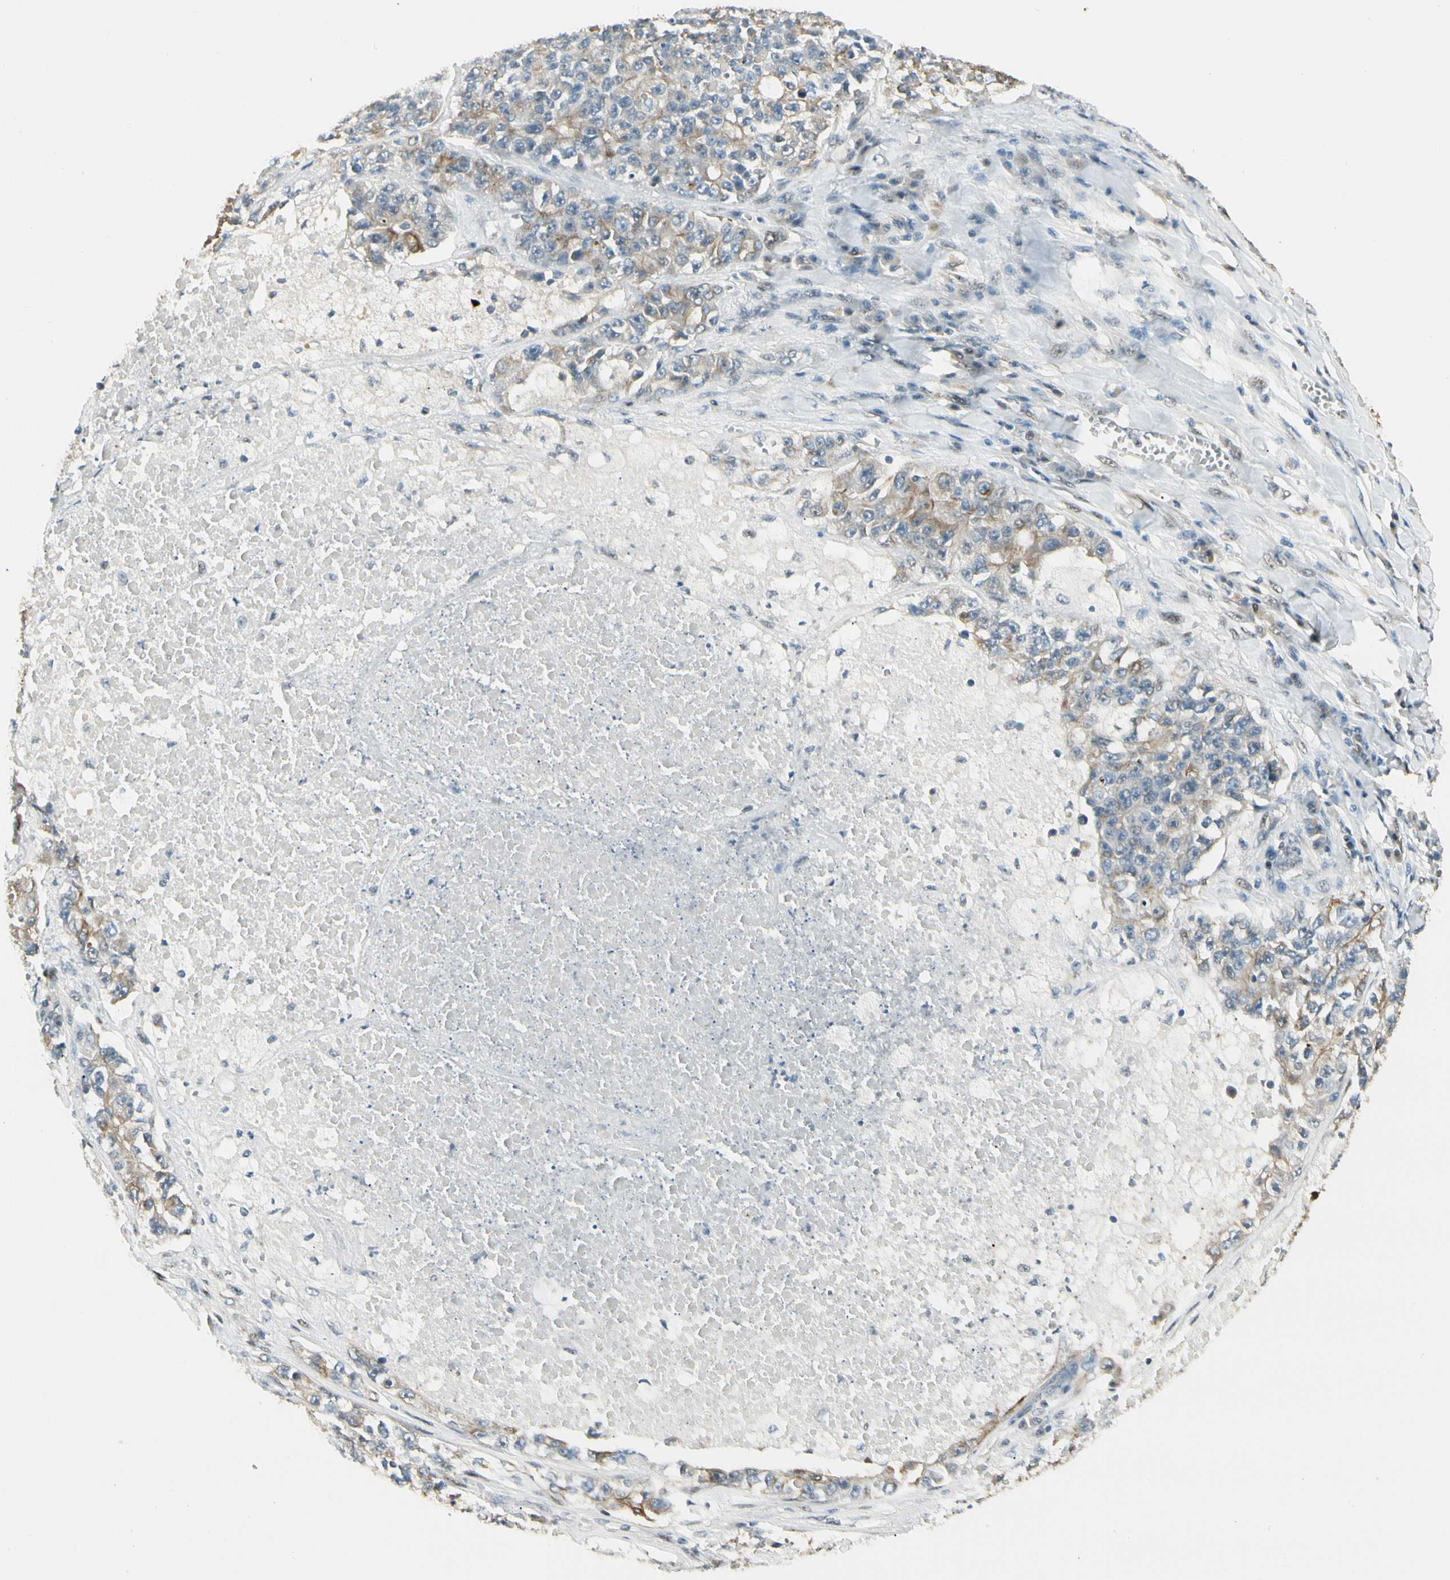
{"staining": {"intensity": "moderate", "quantity": ">75%", "location": "cytoplasmic/membranous"}, "tissue": "lung cancer", "cell_type": "Tumor cells", "image_type": "cancer", "snomed": [{"axis": "morphology", "description": "Adenocarcinoma, NOS"}, {"axis": "topography", "description": "Lung"}], "caption": "Lung cancer tissue demonstrates moderate cytoplasmic/membranous positivity in approximately >75% of tumor cells", "gene": "ATXN1", "patient": {"sex": "male", "age": 49}}